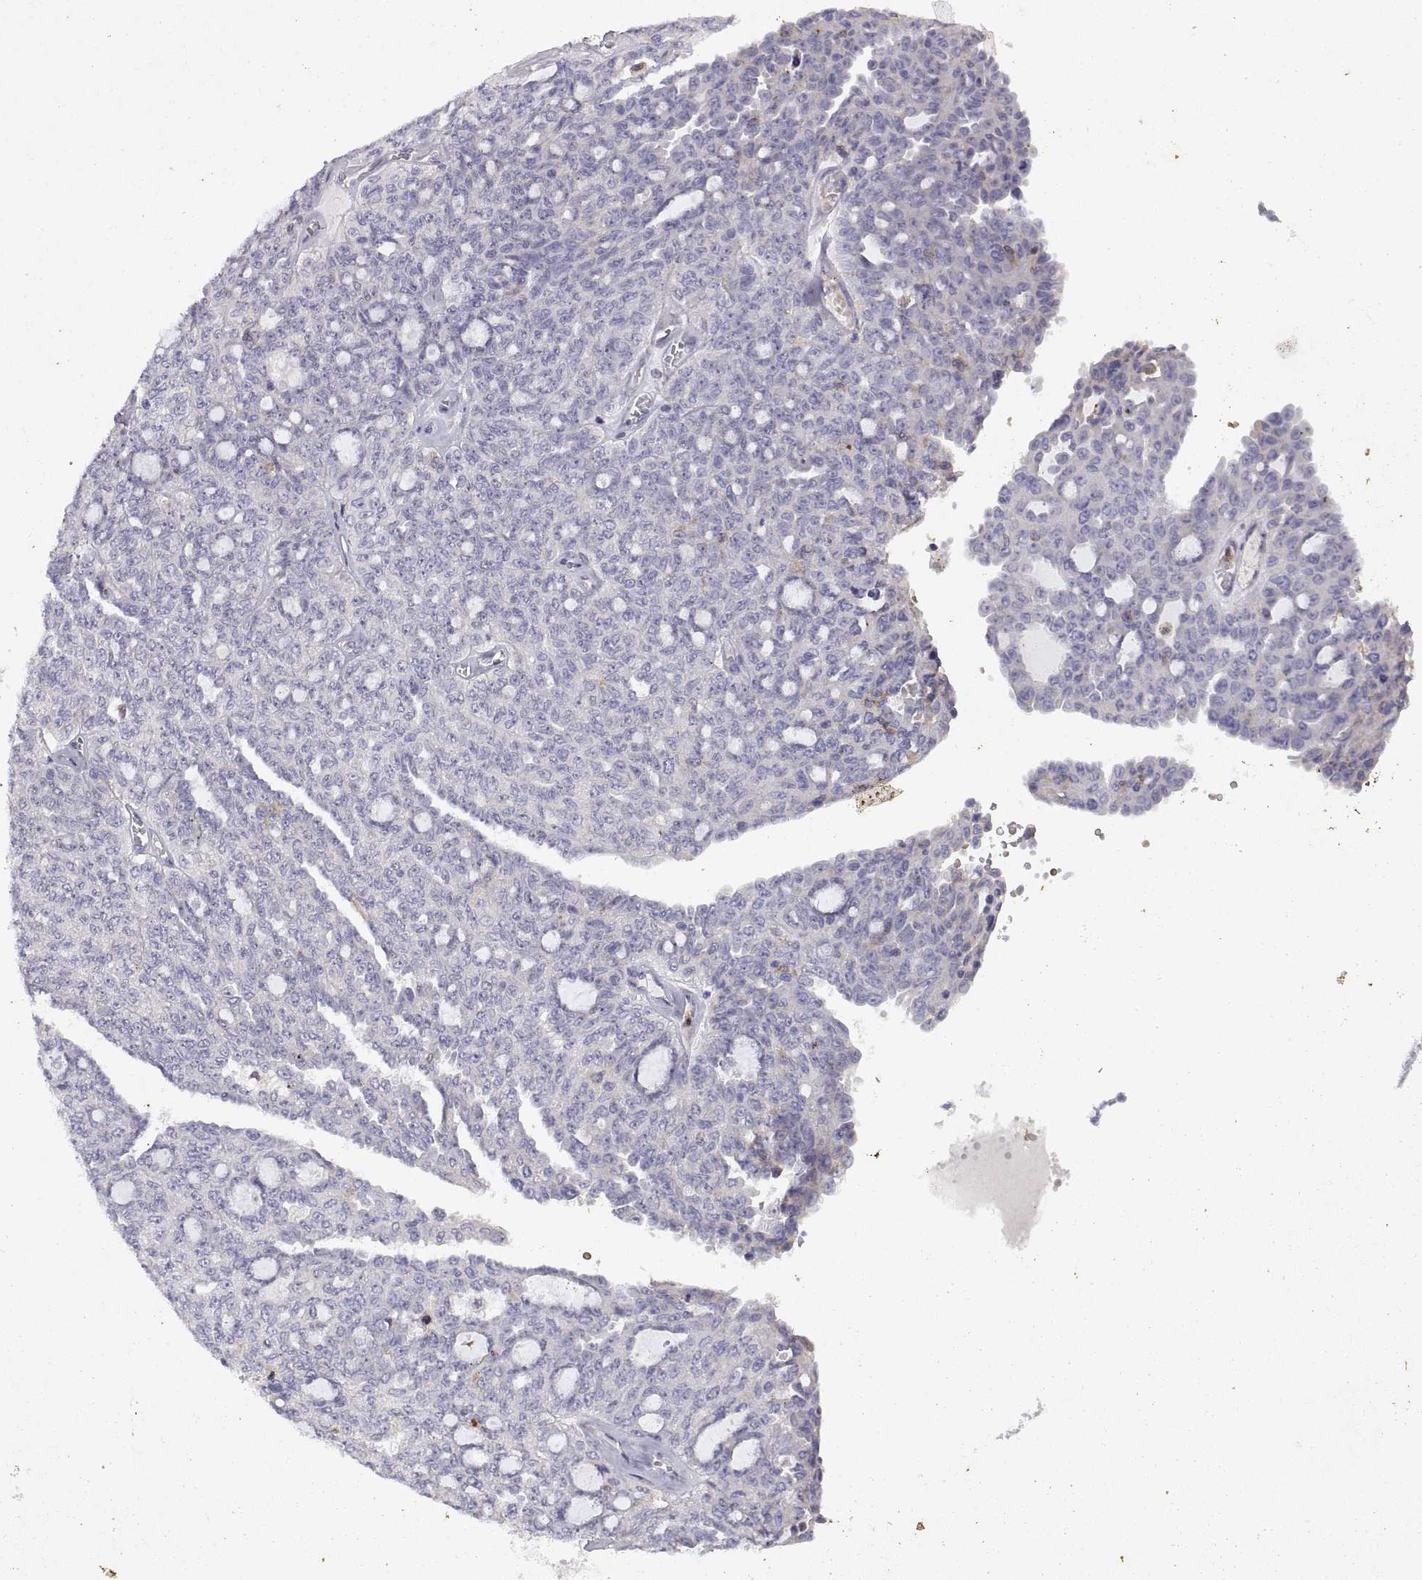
{"staining": {"intensity": "negative", "quantity": "none", "location": "none"}, "tissue": "ovarian cancer", "cell_type": "Tumor cells", "image_type": "cancer", "snomed": [{"axis": "morphology", "description": "Cystadenocarcinoma, serous, NOS"}, {"axis": "topography", "description": "Ovary"}], "caption": "Tumor cells are negative for protein expression in human ovarian cancer.", "gene": "DOK3", "patient": {"sex": "female", "age": 71}}